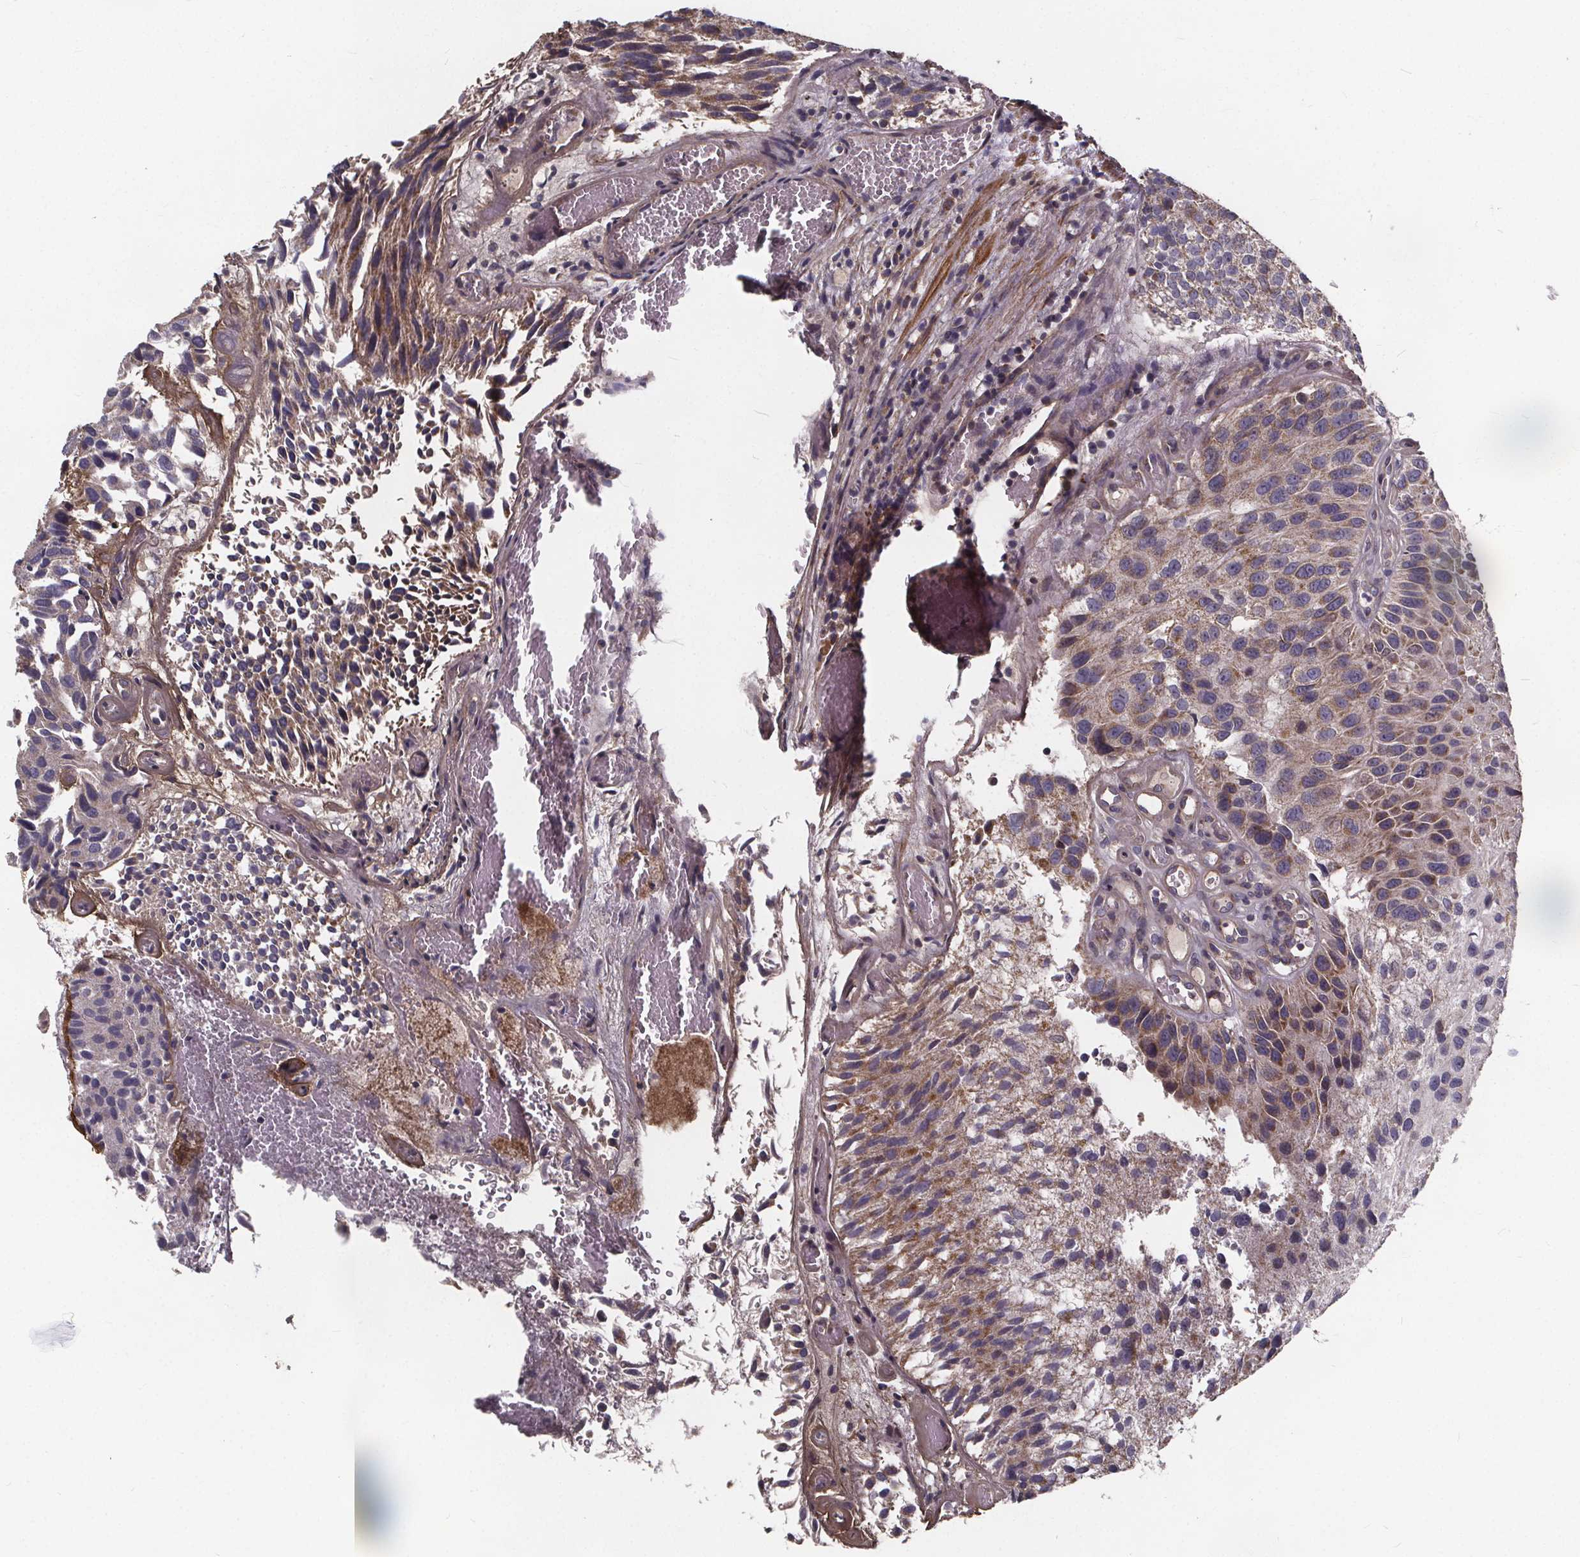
{"staining": {"intensity": "moderate", "quantity": "25%-75%", "location": "cytoplasmic/membranous"}, "tissue": "urothelial cancer", "cell_type": "Tumor cells", "image_type": "cancer", "snomed": [{"axis": "morphology", "description": "Urothelial carcinoma, Low grade"}, {"axis": "topography", "description": "Urinary bladder"}], "caption": "Moderate cytoplasmic/membranous expression for a protein is seen in approximately 25%-75% of tumor cells of urothelial cancer using IHC.", "gene": "YME1L1", "patient": {"sex": "female", "age": 87}}